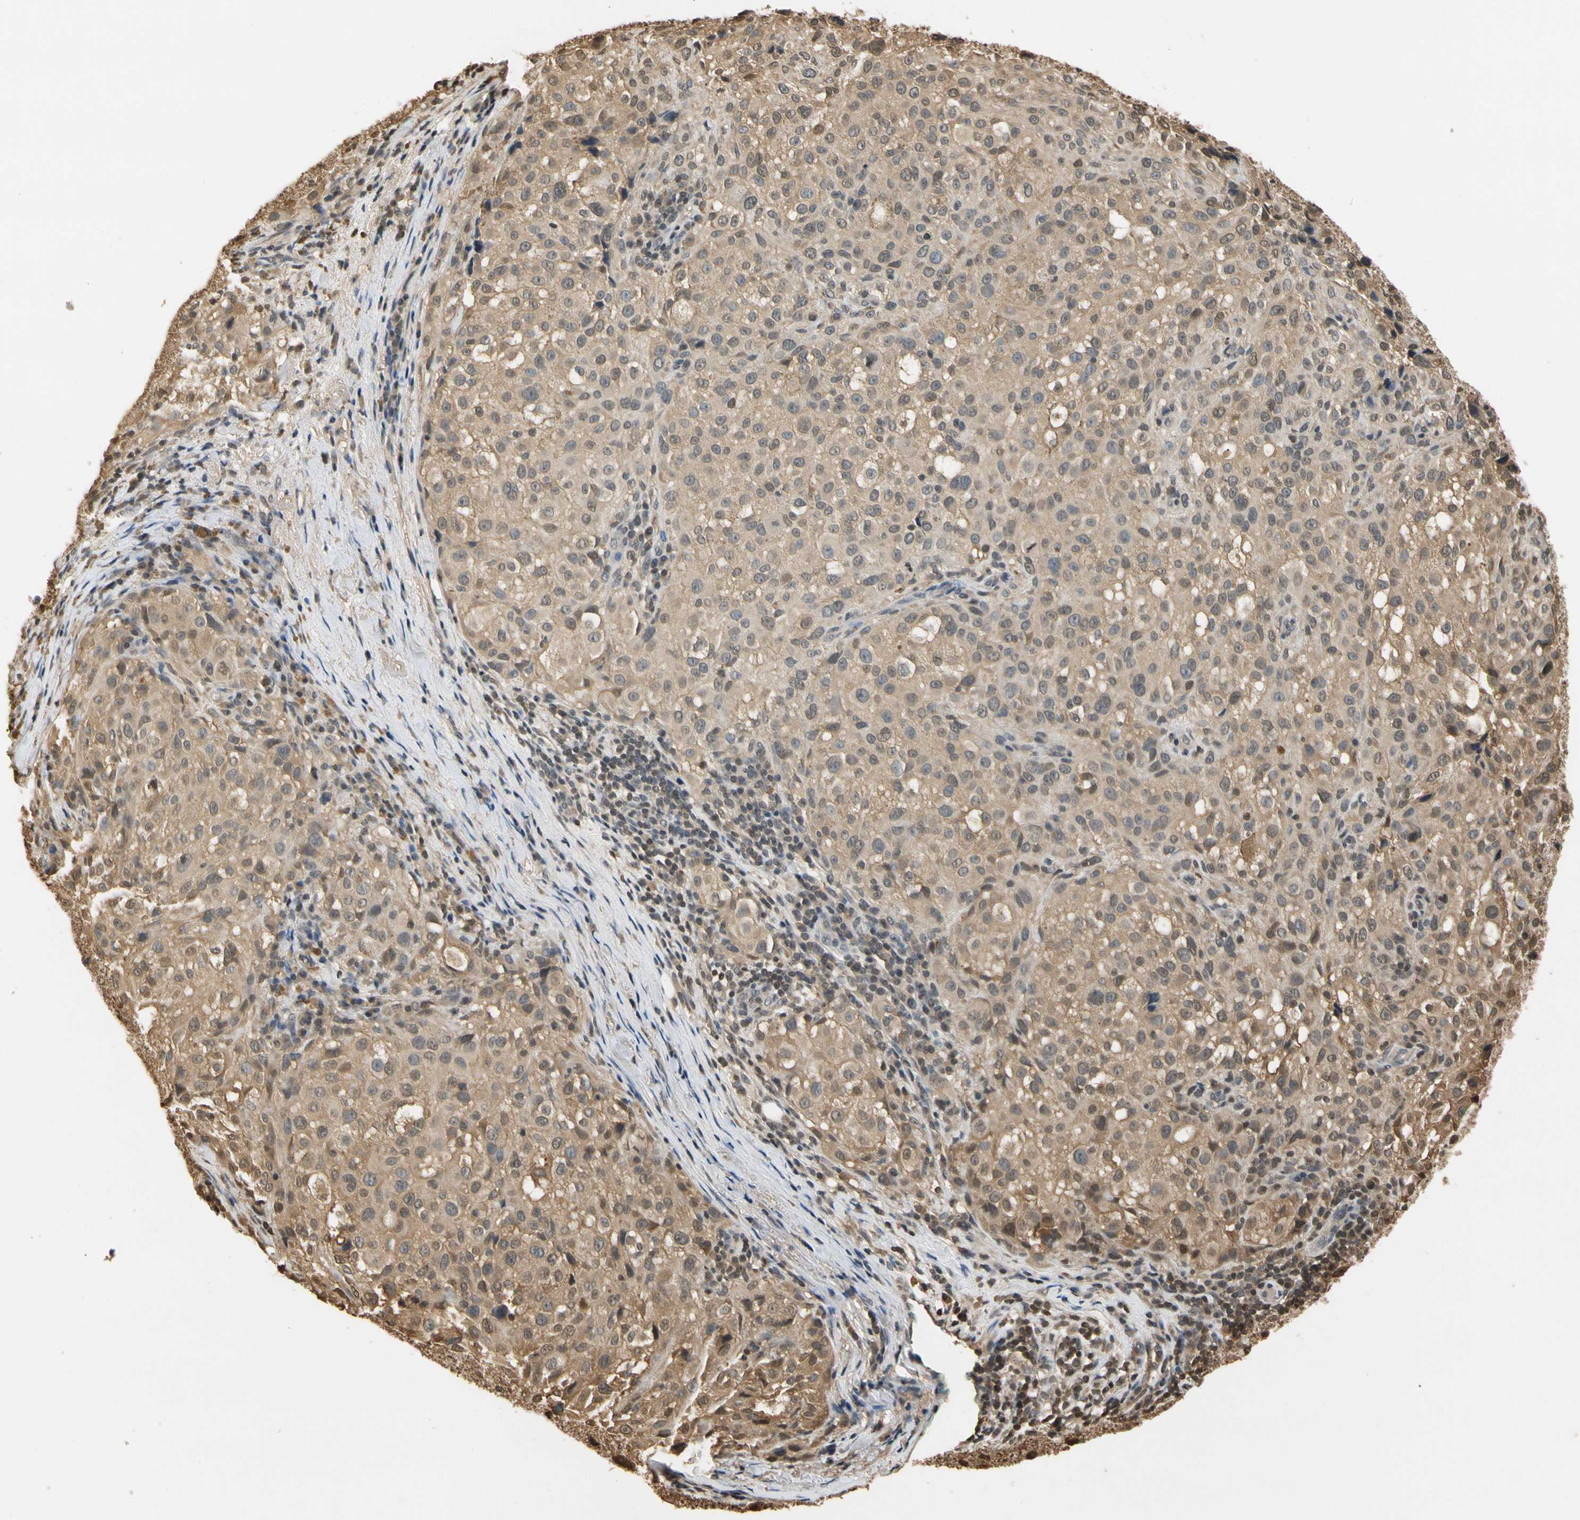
{"staining": {"intensity": "moderate", "quantity": ">75%", "location": "none"}, "tissue": "melanoma", "cell_type": "Tumor cells", "image_type": "cancer", "snomed": [{"axis": "morphology", "description": "Necrosis, NOS"}, {"axis": "morphology", "description": "Malignant melanoma, NOS"}, {"axis": "topography", "description": "Skin"}], "caption": "About >75% of tumor cells in melanoma display moderate None protein staining as visualized by brown immunohistochemical staining.", "gene": "SOD1", "patient": {"sex": "female", "age": 87}}